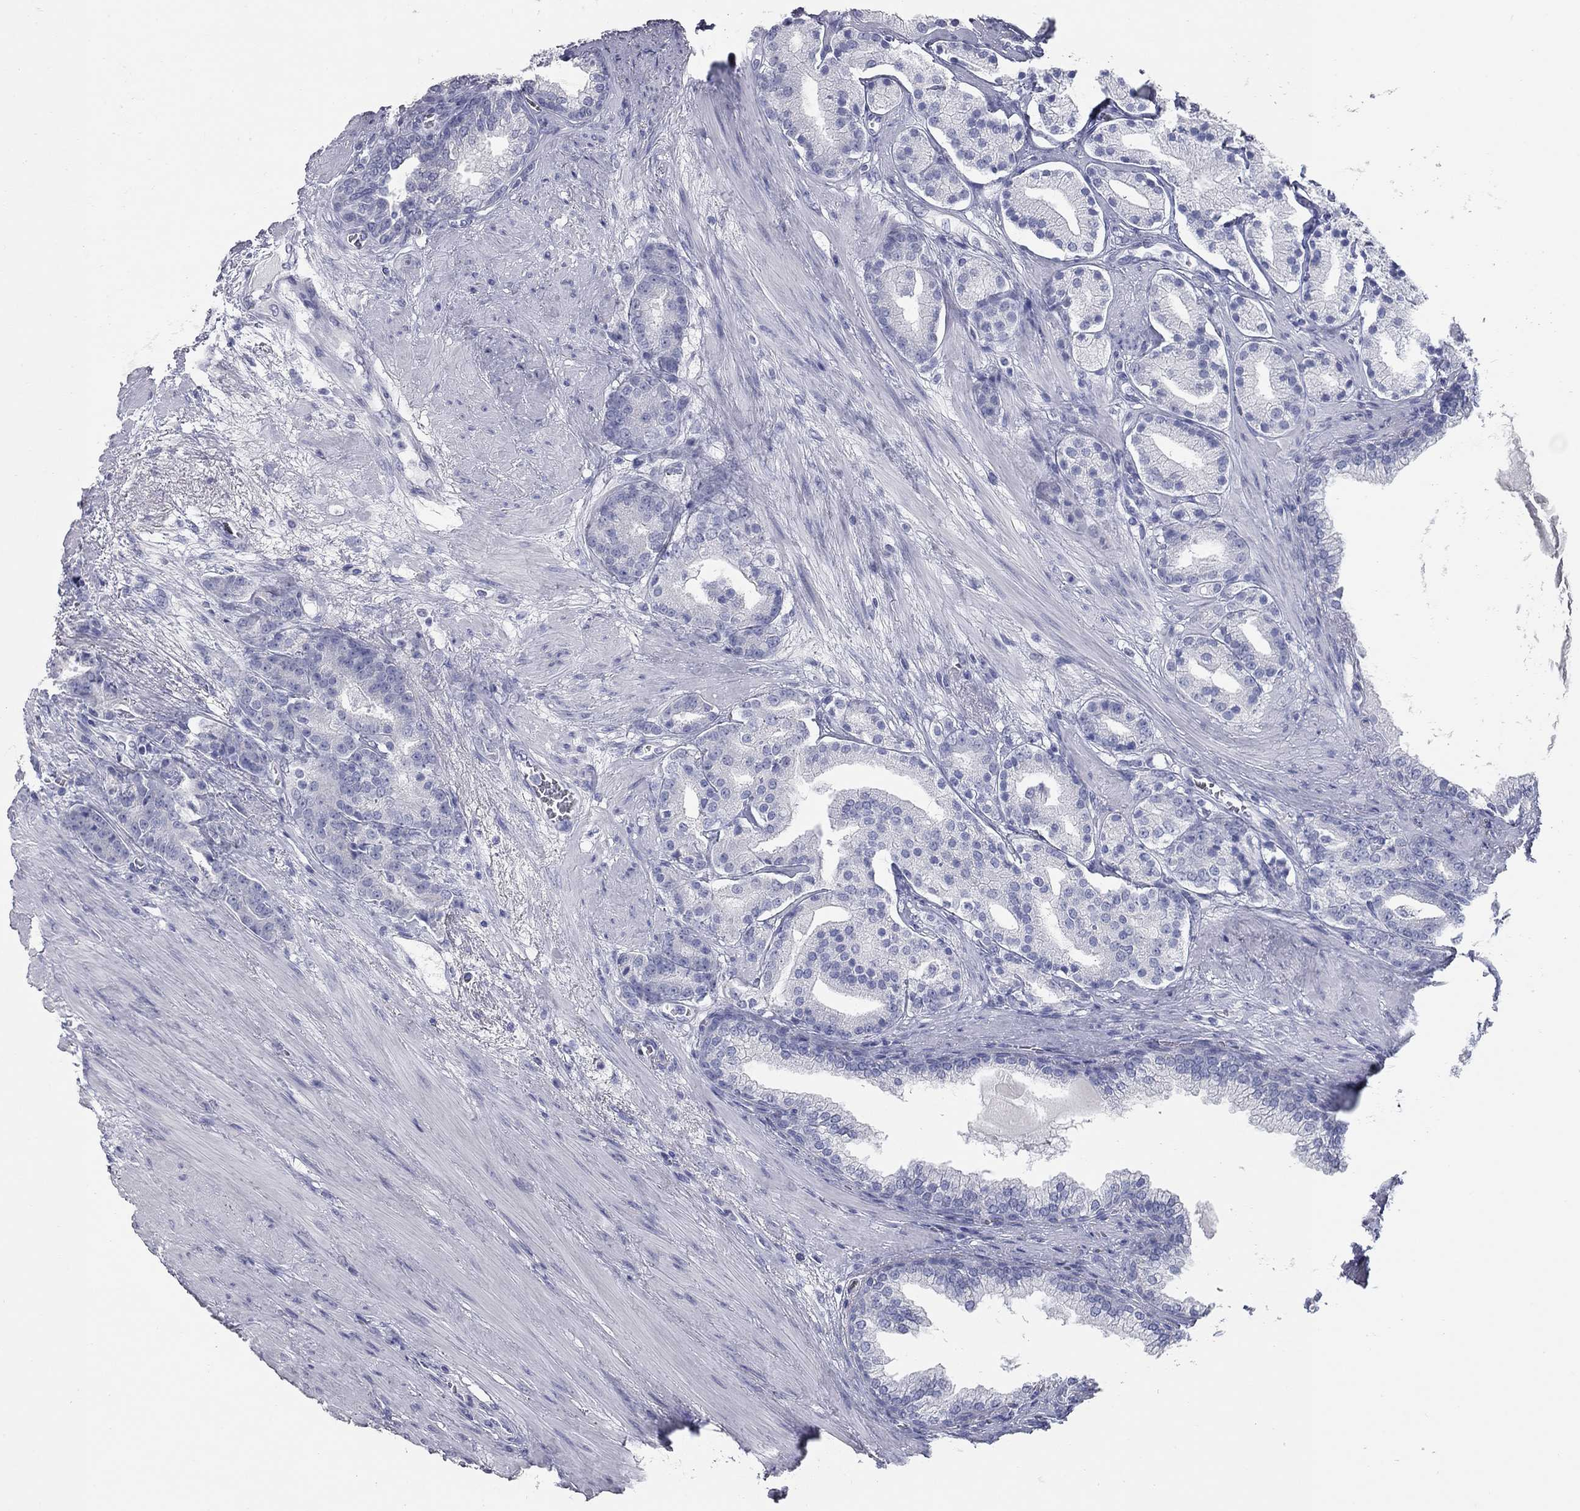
{"staining": {"intensity": "negative", "quantity": "none", "location": "none"}, "tissue": "prostate cancer", "cell_type": "Tumor cells", "image_type": "cancer", "snomed": [{"axis": "morphology", "description": "Adenocarcinoma, NOS"}, {"axis": "topography", "description": "Prostate"}], "caption": "Immunohistochemistry (IHC) histopathology image of prostate adenocarcinoma stained for a protein (brown), which displays no staining in tumor cells.", "gene": "TAC1", "patient": {"sex": "male", "age": 69}}